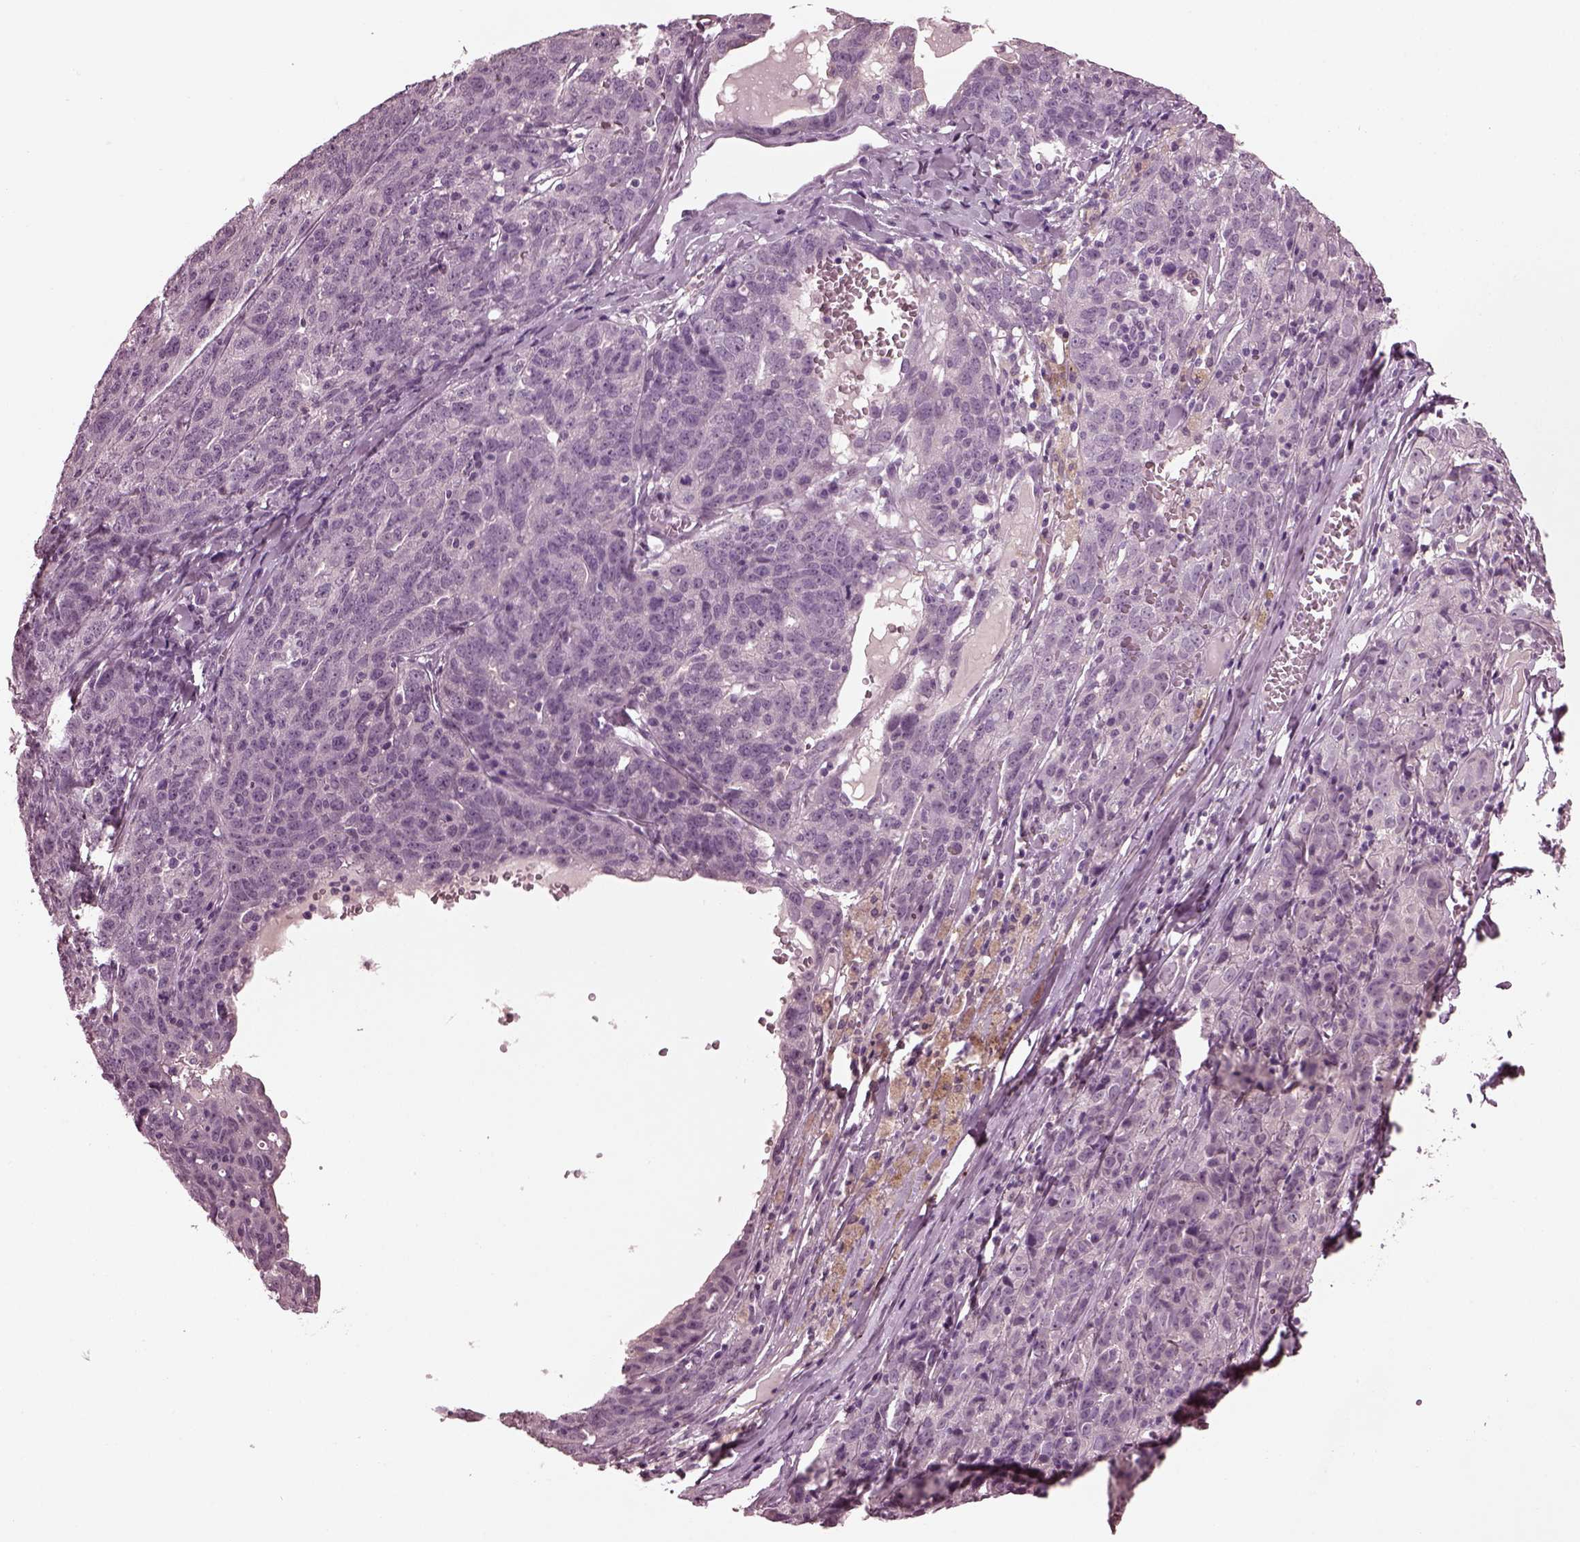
{"staining": {"intensity": "negative", "quantity": "none", "location": "none"}, "tissue": "ovarian cancer", "cell_type": "Tumor cells", "image_type": "cancer", "snomed": [{"axis": "morphology", "description": "Cystadenocarcinoma, serous, NOS"}, {"axis": "topography", "description": "Ovary"}], "caption": "A photomicrograph of human ovarian serous cystadenocarcinoma is negative for staining in tumor cells.", "gene": "MIB2", "patient": {"sex": "female", "age": 71}}